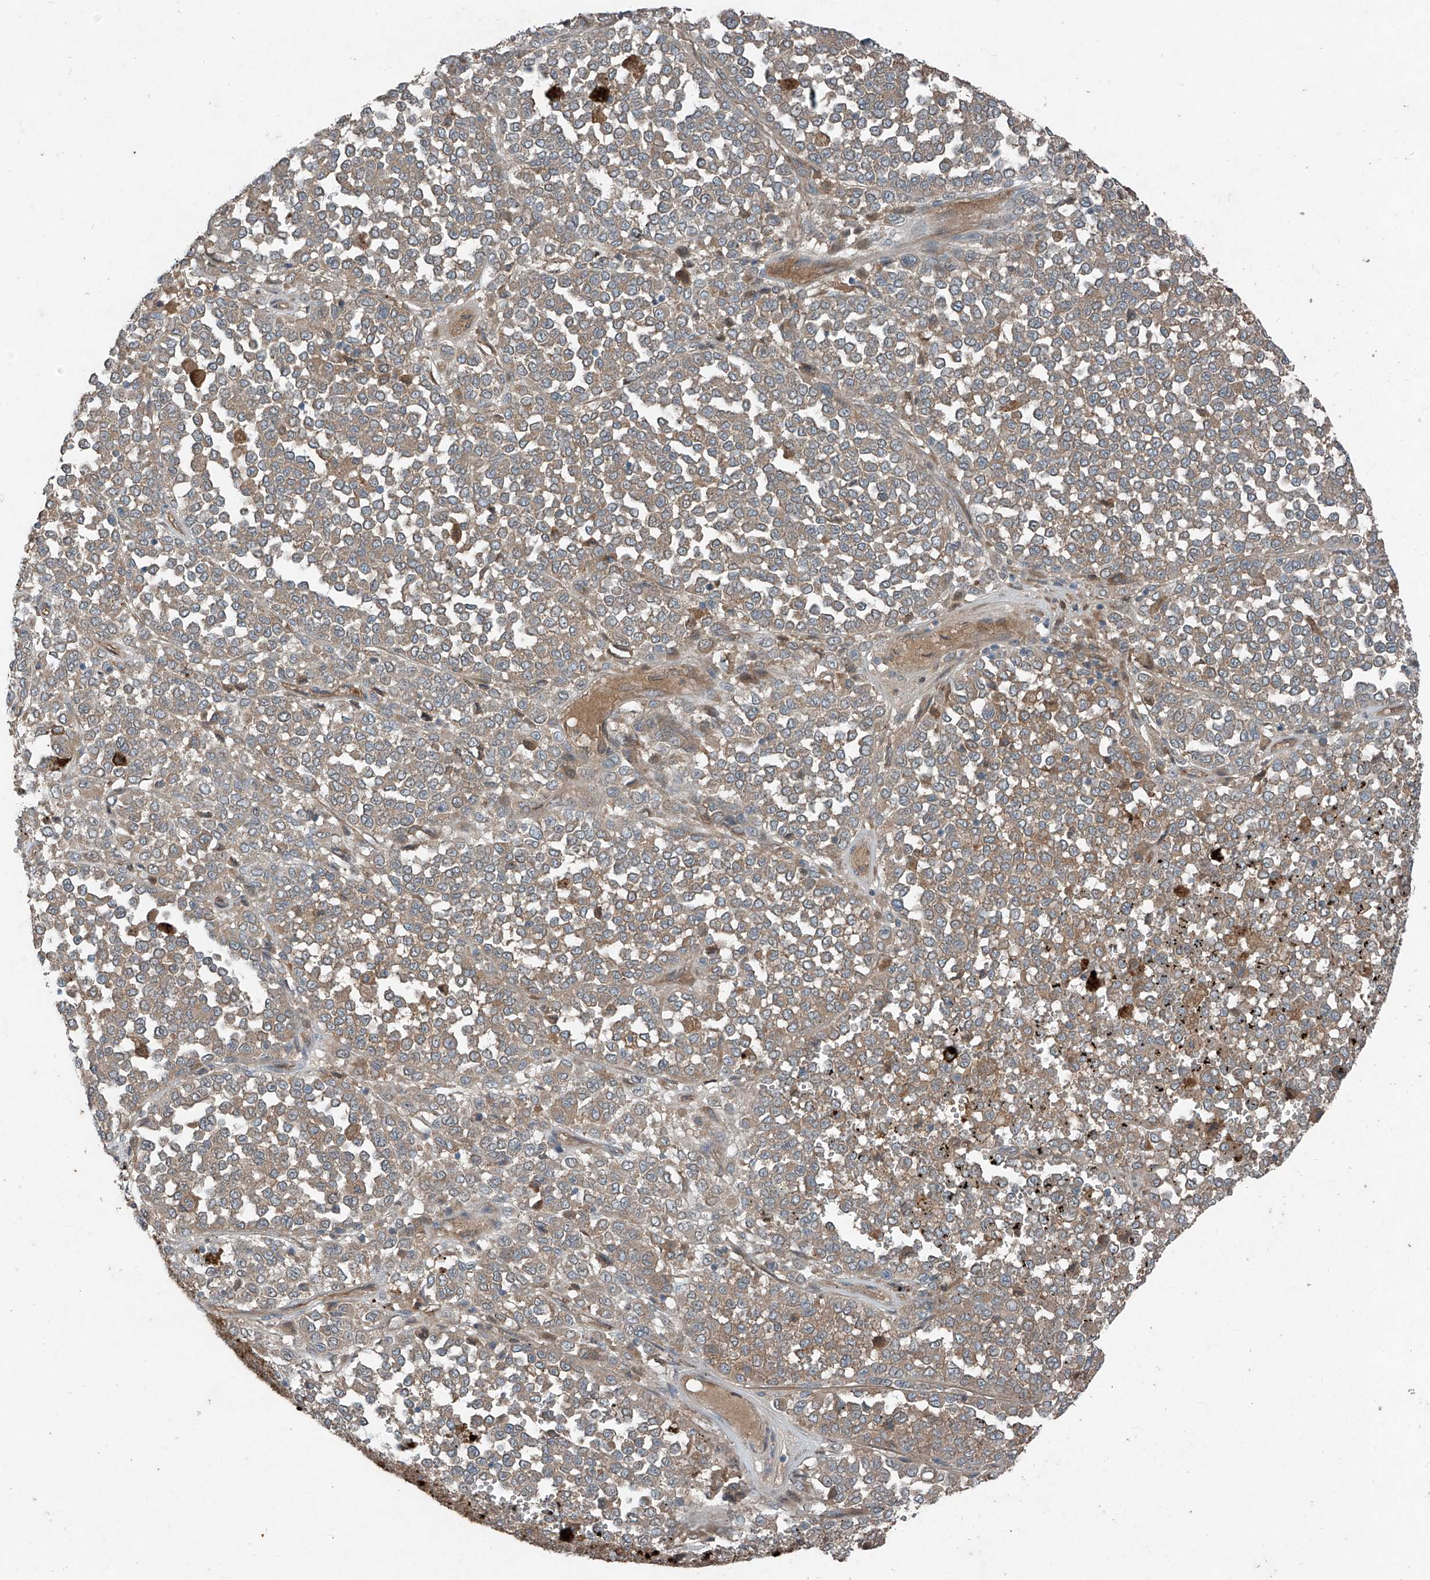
{"staining": {"intensity": "weak", "quantity": ">75%", "location": "cytoplasmic/membranous"}, "tissue": "melanoma", "cell_type": "Tumor cells", "image_type": "cancer", "snomed": [{"axis": "morphology", "description": "Malignant melanoma, Metastatic site"}, {"axis": "topography", "description": "Pancreas"}], "caption": "A brown stain labels weak cytoplasmic/membranous expression of a protein in malignant melanoma (metastatic site) tumor cells. Using DAB (3,3'-diaminobenzidine) (brown) and hematoxylin (blue) stains, captured at high magnification using brightfield microscopy.", "gene": "FOXRED2", "patient": {"sex": "female", "age": 30}}